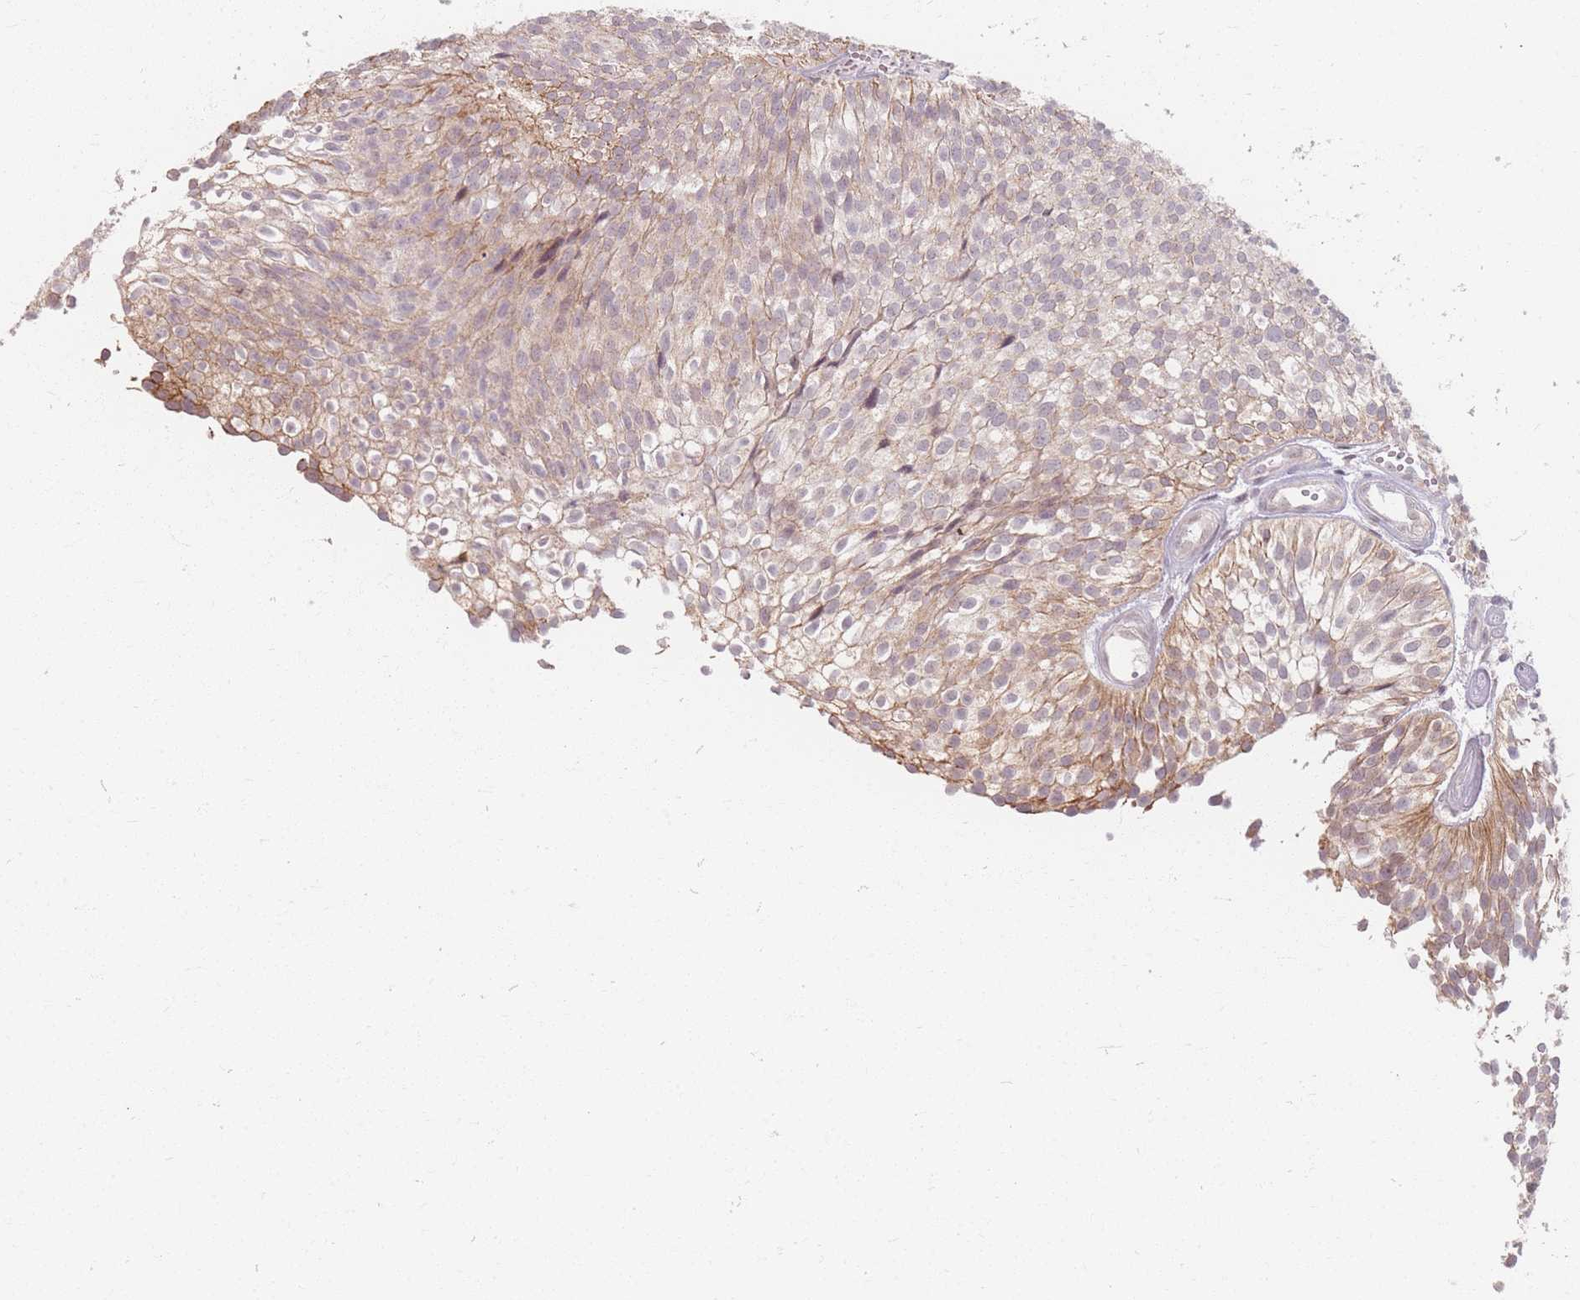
{"staining": {"intensity": "weak", "quantity": ">75%", "location": "cytoplasmic/membranous"}, "tissue": "urothelial cancer", "cell_type": "Tumor cells", "image_type": "cancer", "snomed": [{"axis": "morphology", "description": "Urothelial carcinoma, Low grade"}, {"axis": "topography", "description": "Urinary bladder"}], "caption": "The immunohistochemical stain labels weak cytoplasmic/membranous staining in tumor cells of urothelial carcinoma (low-grade) tissue.", "gene": "GABRA6", "patient": {"sex": "male", "age": 91}}